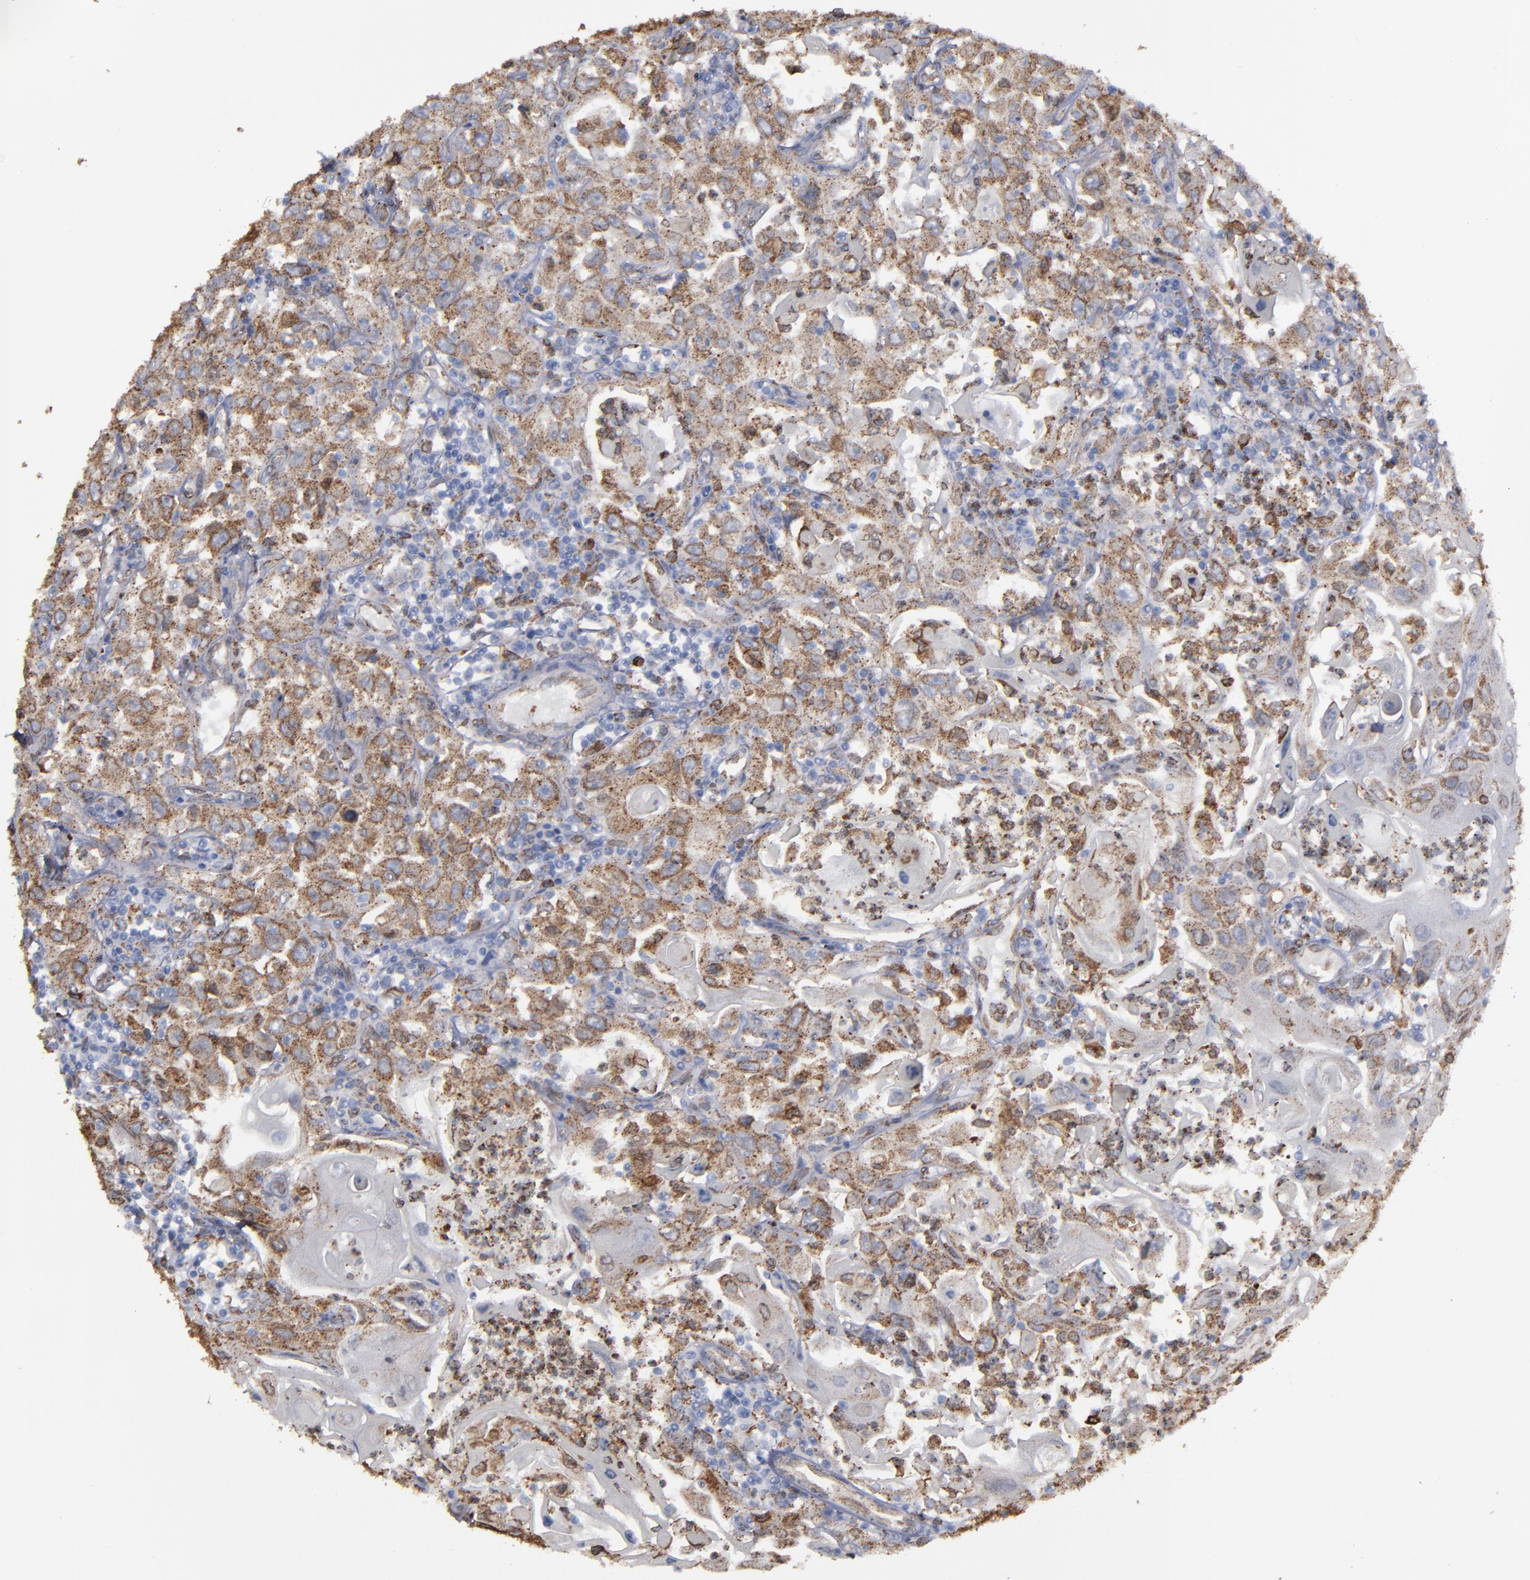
{"staining": {"intensity": "moderate", "quantity": ">75%", "location": "cytoplasmic/membranous"}, "tissue": "head and neck cancer", "cell_type": "Tumor cells", "image_type": "cancer", "snomed": [{"axis": "morphology", "description": "Squamous cell carcinoma, NOS"}, {"axis": "topography", "description": "Oral tissue"}, {"axis": "topography", "description": "Head-Neck"}], "caption": "IHC histopathology image of neoplastic tissue: head and neck cancer stained using immunohistochemistry (IHC) displays medium levels of moderate protein expression localized specifically in the cytoplasmic/membranous of tumor cells, appearing as a cytoplasmic/membranous brown color.", "gene": "ERLIN2", "patient": {"sex": "female", "age": 76}}